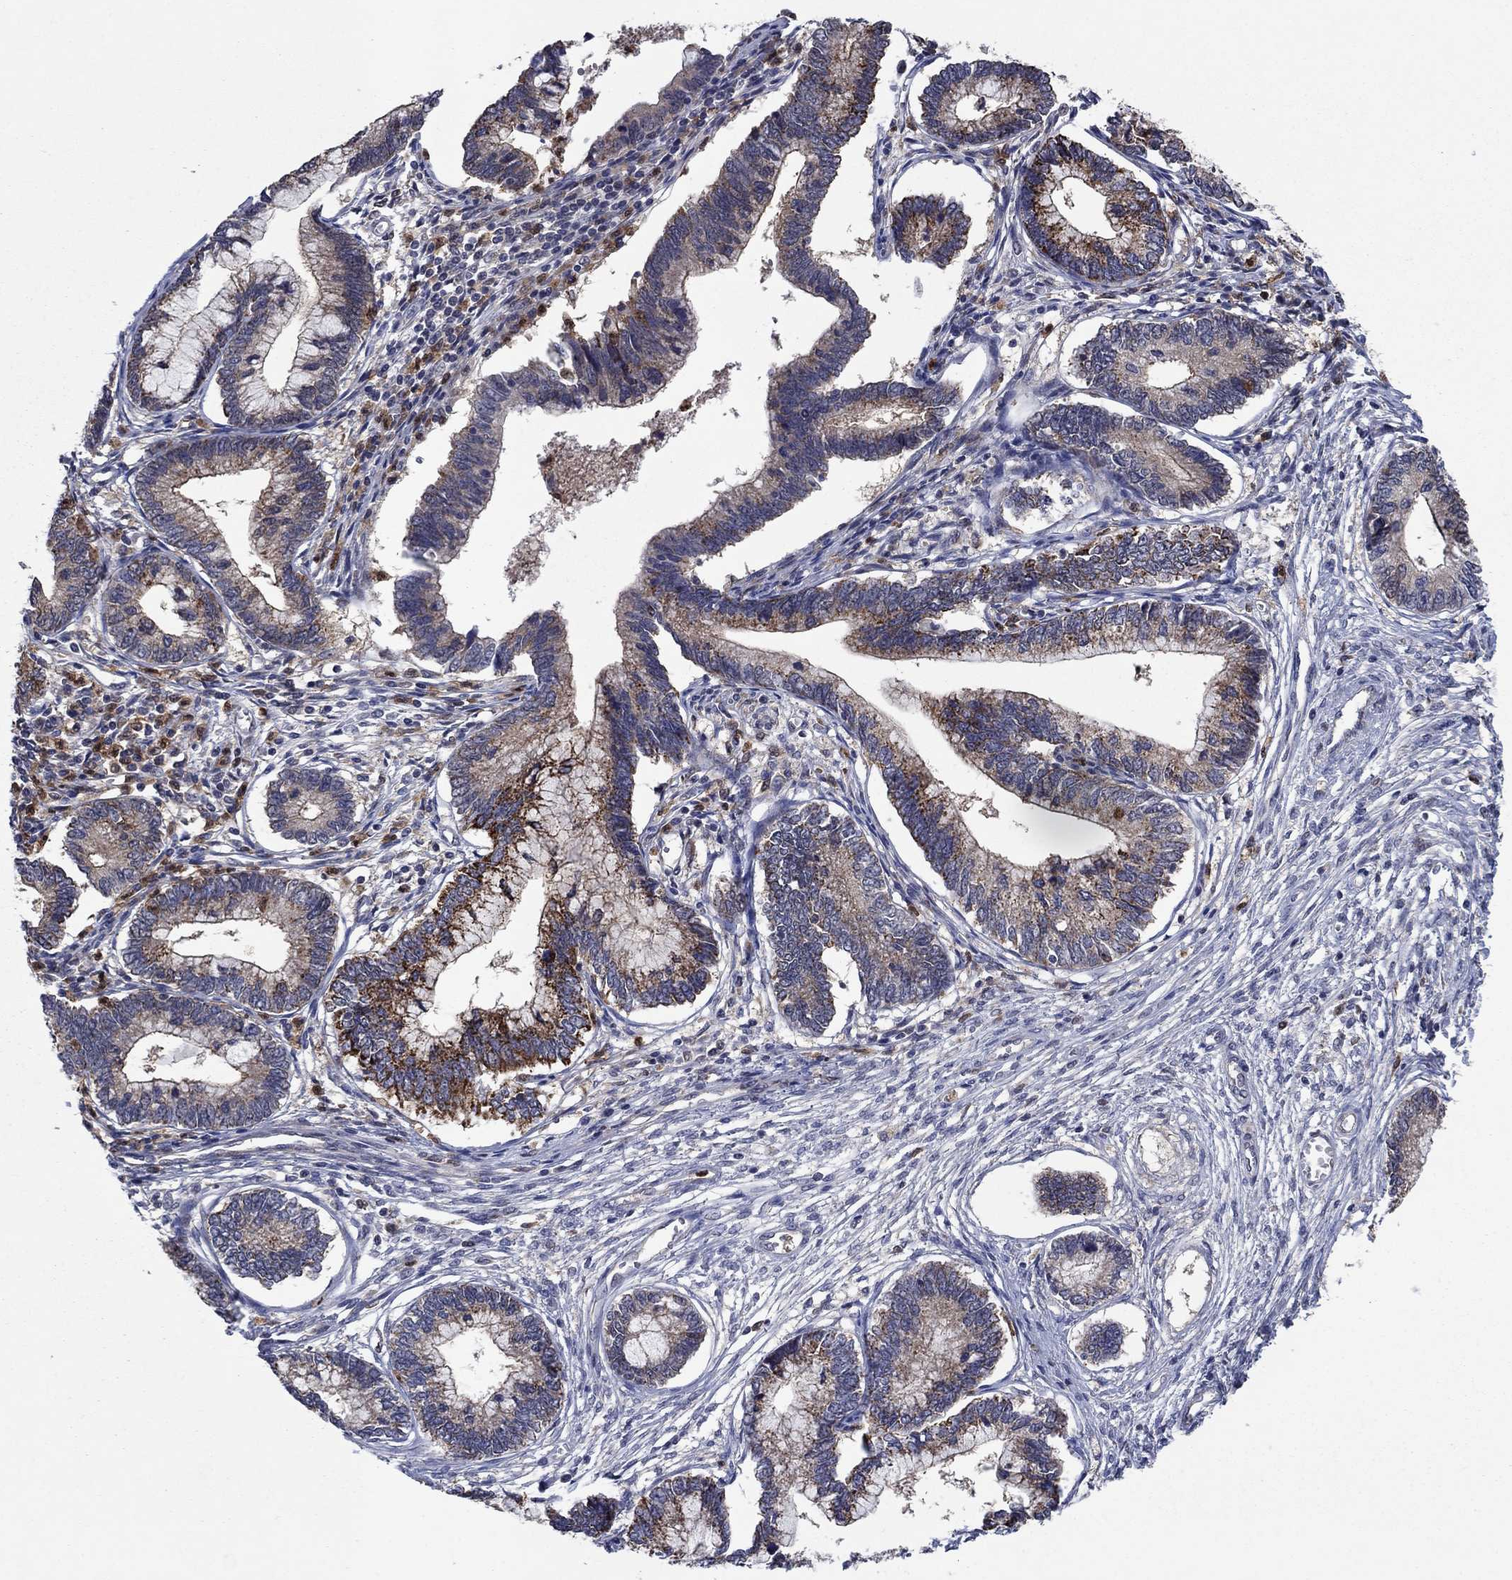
{"staining": {"intensity": "strong", "quantity": "<25%", "location": "cytoplasmic/membranous"}, "tissue": "cervical cancer", "cell_type": "Tumor cells", "image_type": "cancer", "snomed": [{"axis": "morphology", "description": "Adenocarcinoma, NOS"}, {"axis": "topography", "description": "Cervix"}], "caption": "The micrograph displays a brown stain indicating the presence of a protein in the cytoplasmic/membranous of tumor cells in cervical cancer. Nuclei are stained in blue.", "gene": "MSRB1", "patient": {"sex": "female", "age": 44}}